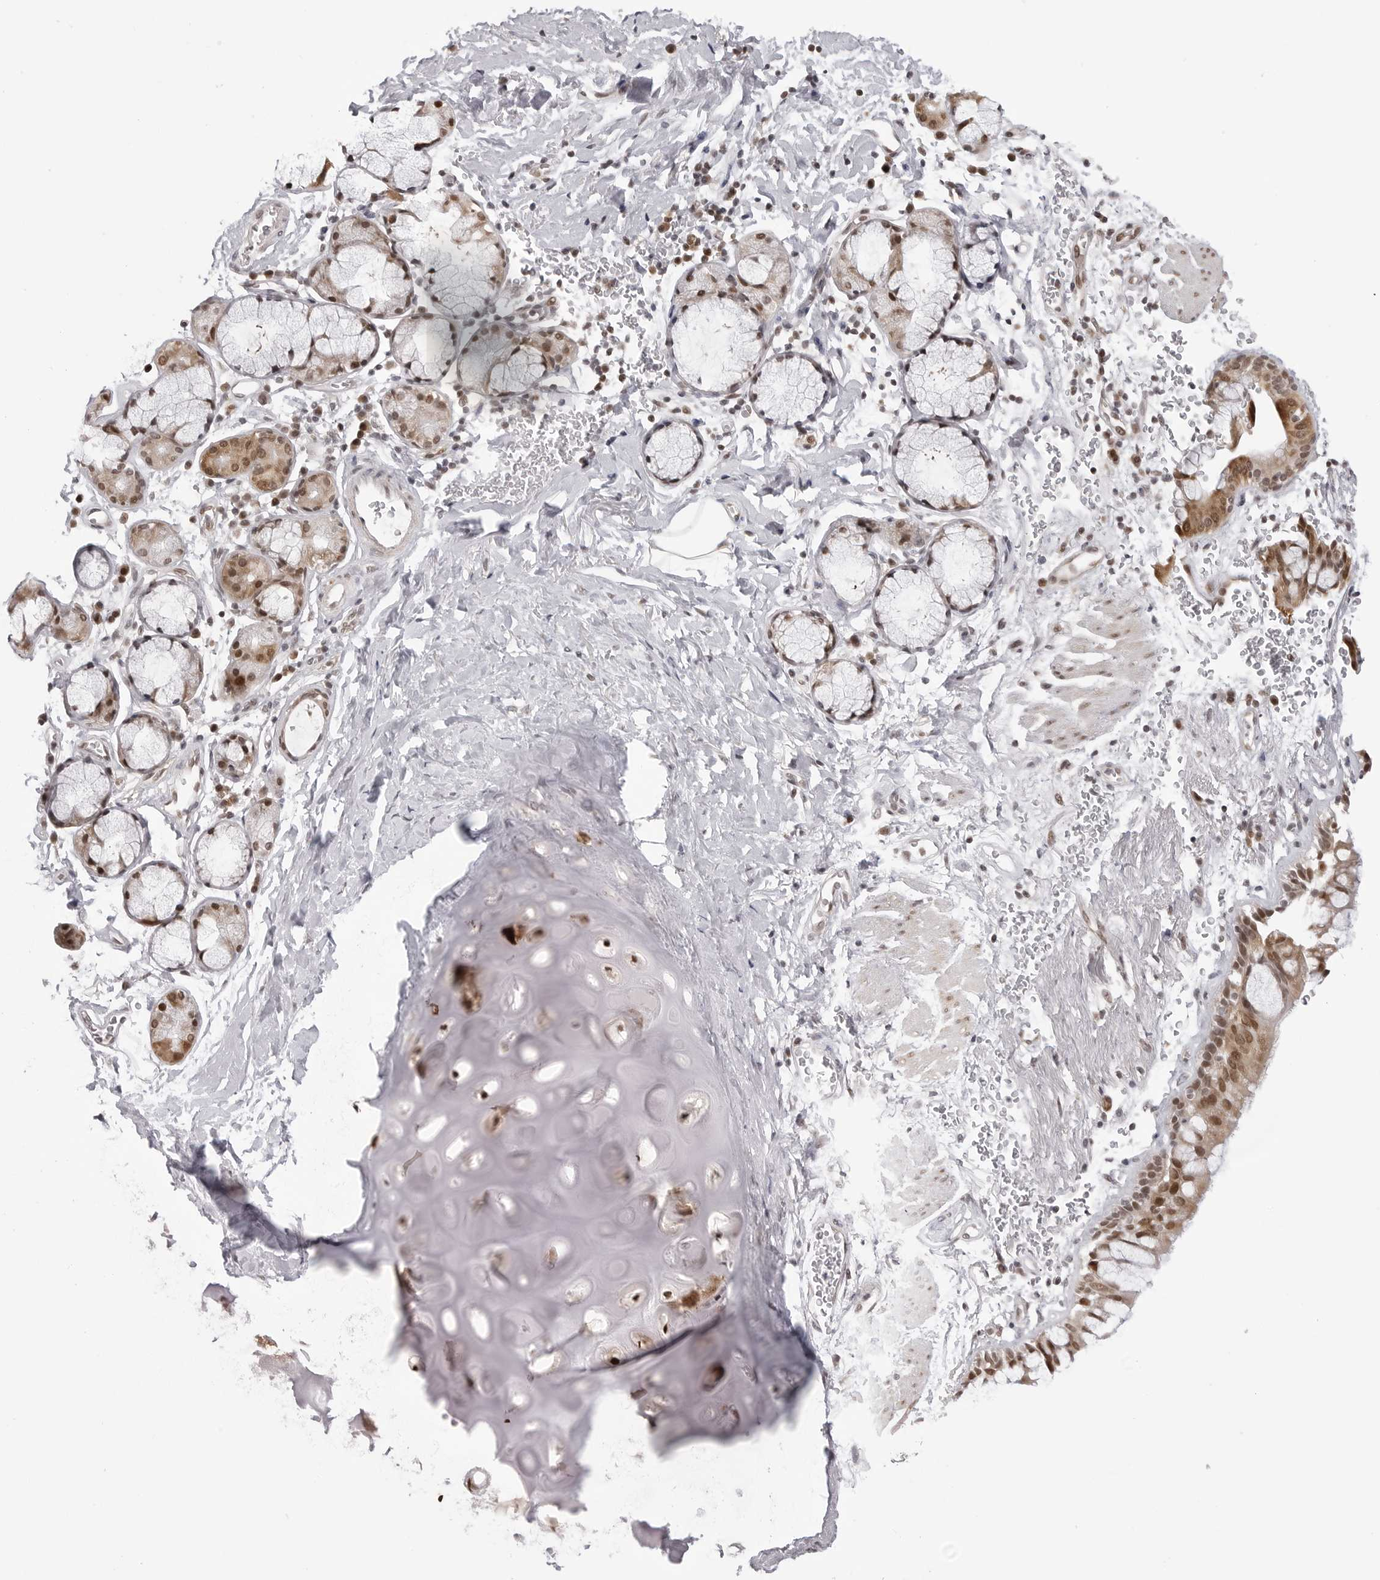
{"staining": {"intensity": "moderate", "quantity": ">75%", "location": "nuclear"}, "tissue": "bronchus", "cell_type": "Respiratory epithelial cells", "image_type": "normal", "snomed": [{"axis": "morphology", "description": "Normal tissue, NOS"}, {"axis": "topography", "description": "Cartilage tissue"}, {"axis": "topography", "description": "Bronchus"}], "caption": "The image shows immunohistochemical staining of normal bronchus. There is moderate nuclear staining is present in about >75% of respiratory epithelial cells. (DAB (3,3'-diaminobenzidine) = brown stain, brightfield microscopy at high magnification).", "gene": "PHF3", "patient": {"sex": "female", "age": 53}}